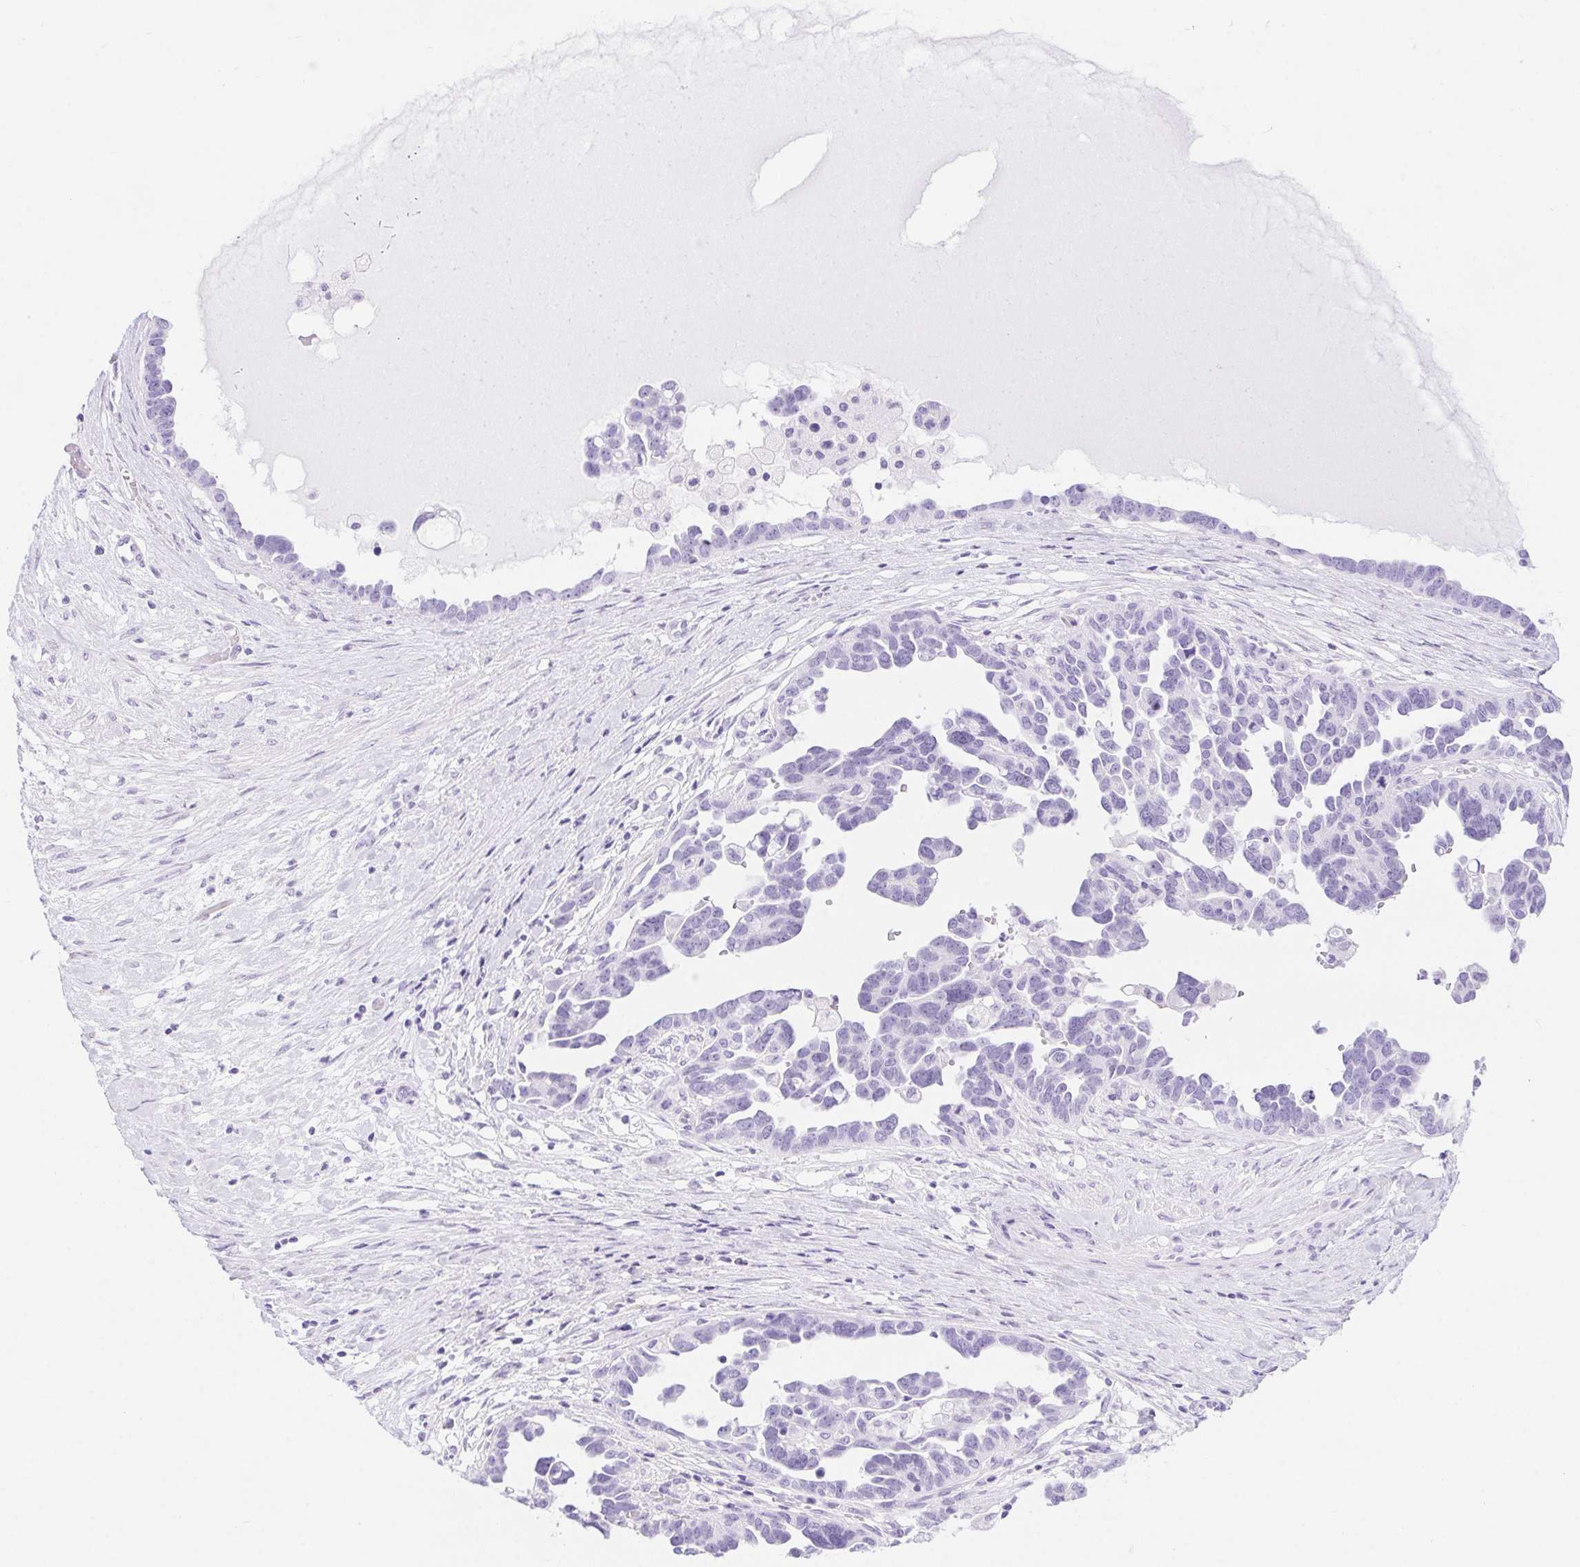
{"staining": {"intensity": "negative", "quantity": "none", "location": "none"}, "tissue": "ovarian cancer", "cell_type": "Tumor cells", "image_type": "cancer", "snomed": [{"axis": "morphology", "description": "Cystadenocarcinoma, serous, NOS"}, {"axis": "topography", "description": "Ovary"}], "caption": "DAB immunohistochemical staining of serous cystadenocarcinoma (ovarian) displays no significant positivity in tumor cells.", "gene": "ERP27", "patient": {"sex": "female", "age": 54}}